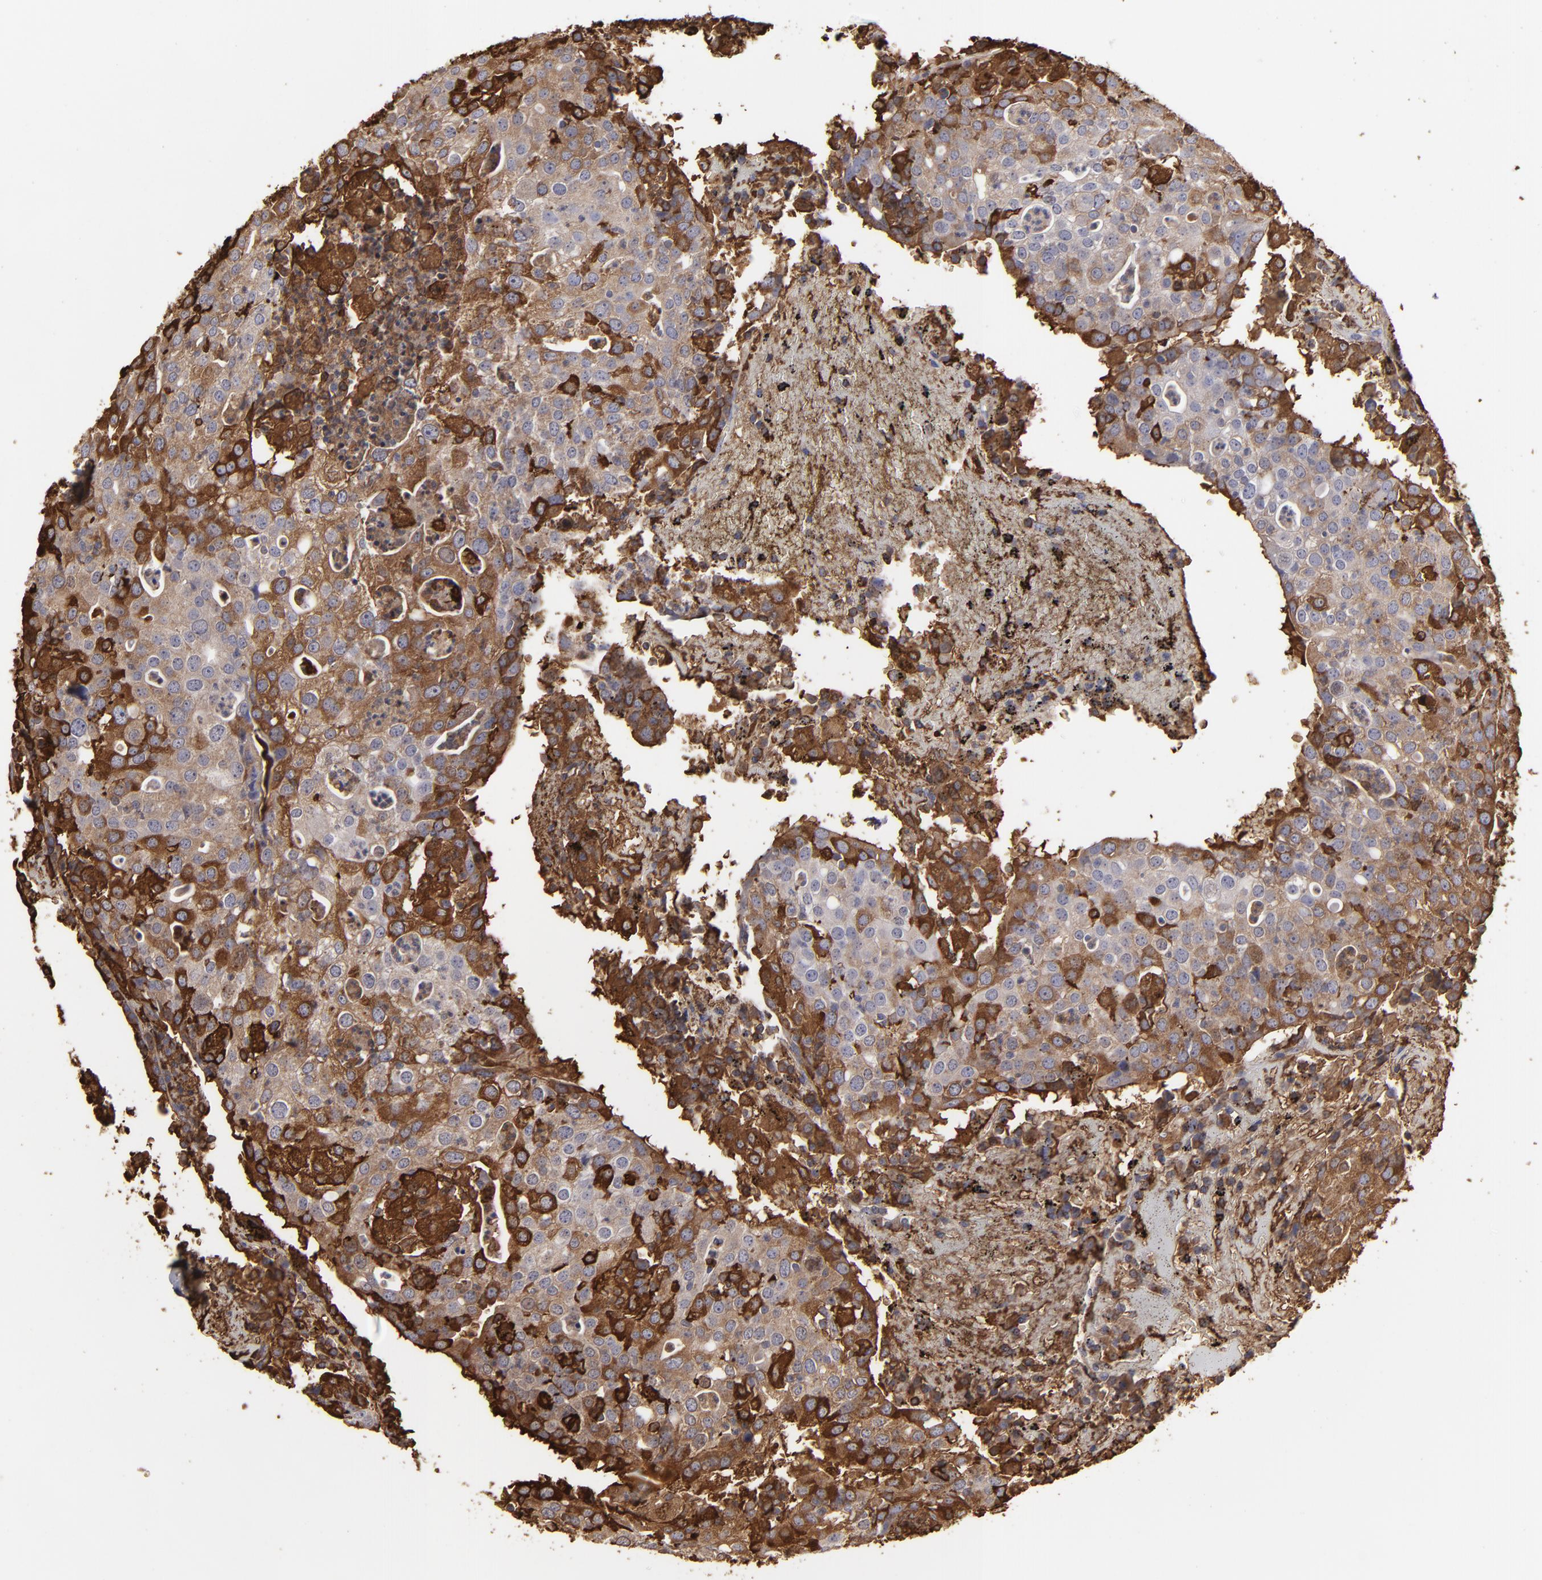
{"staining": {"intensity": "strong", "quantity": ">75%", "location": "cytoplasmic/membranous"}, "tissue": "head and neck cancer", "cell_type": "Tumor cells", "image_type": "cancer", "snomed": [{"axis": "morphology", "description": "Adenocarcinoma, NOS"}, {"axis": "topography", "description": "Salivary gland"}, {"axis": "topography", "description": "Head-Neck"}], "caption": "High-power microscopy captured an IHC photomicrograph of head and neck cancer (adenocarcinoma), revealing strong cytoplasmic/membranous staining in about >75% of tumor cells. Immunohistochemistry (ihc) stains the protein of interest in brown and the nuclei are stained blue.", "gene": "ODC1", "patient": {"sex": "female", "age": 65}}